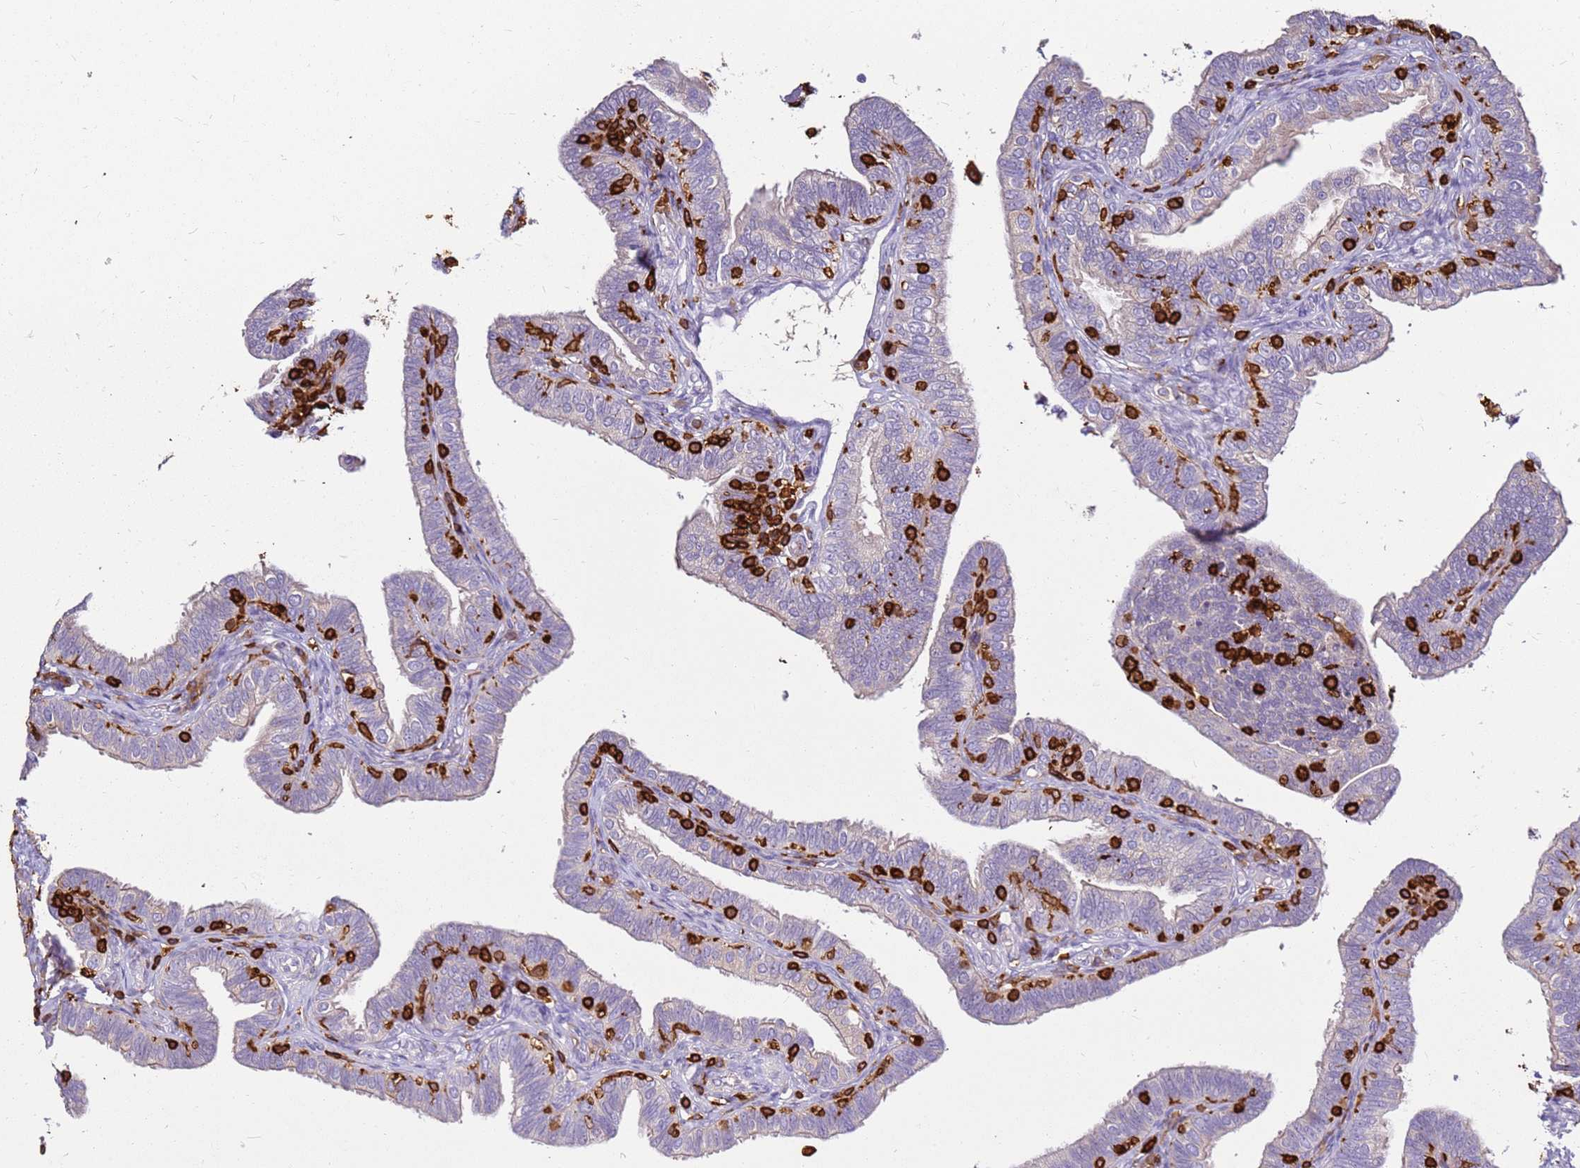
{"staining": {"intensity": "negative", "quantity": "none", "location": "none"}, "tissue": "fallopian tube", "cell_type": "Glandular cells", "image_type": "normal", "snomed": [{"axis": "morphology", "description": "Normal tissue, NOS"}, {"axis": "topography", "description": "Fallopian tube"}], "caption": "A high-resolution photomicrograph shows immunohistochemistry (IHC) staining of unremarkable fallopian tube, which shows no significant positivity in glandular cells.", "gene": "CORO1A", "patient": {"sex": "female", "age": 39}}